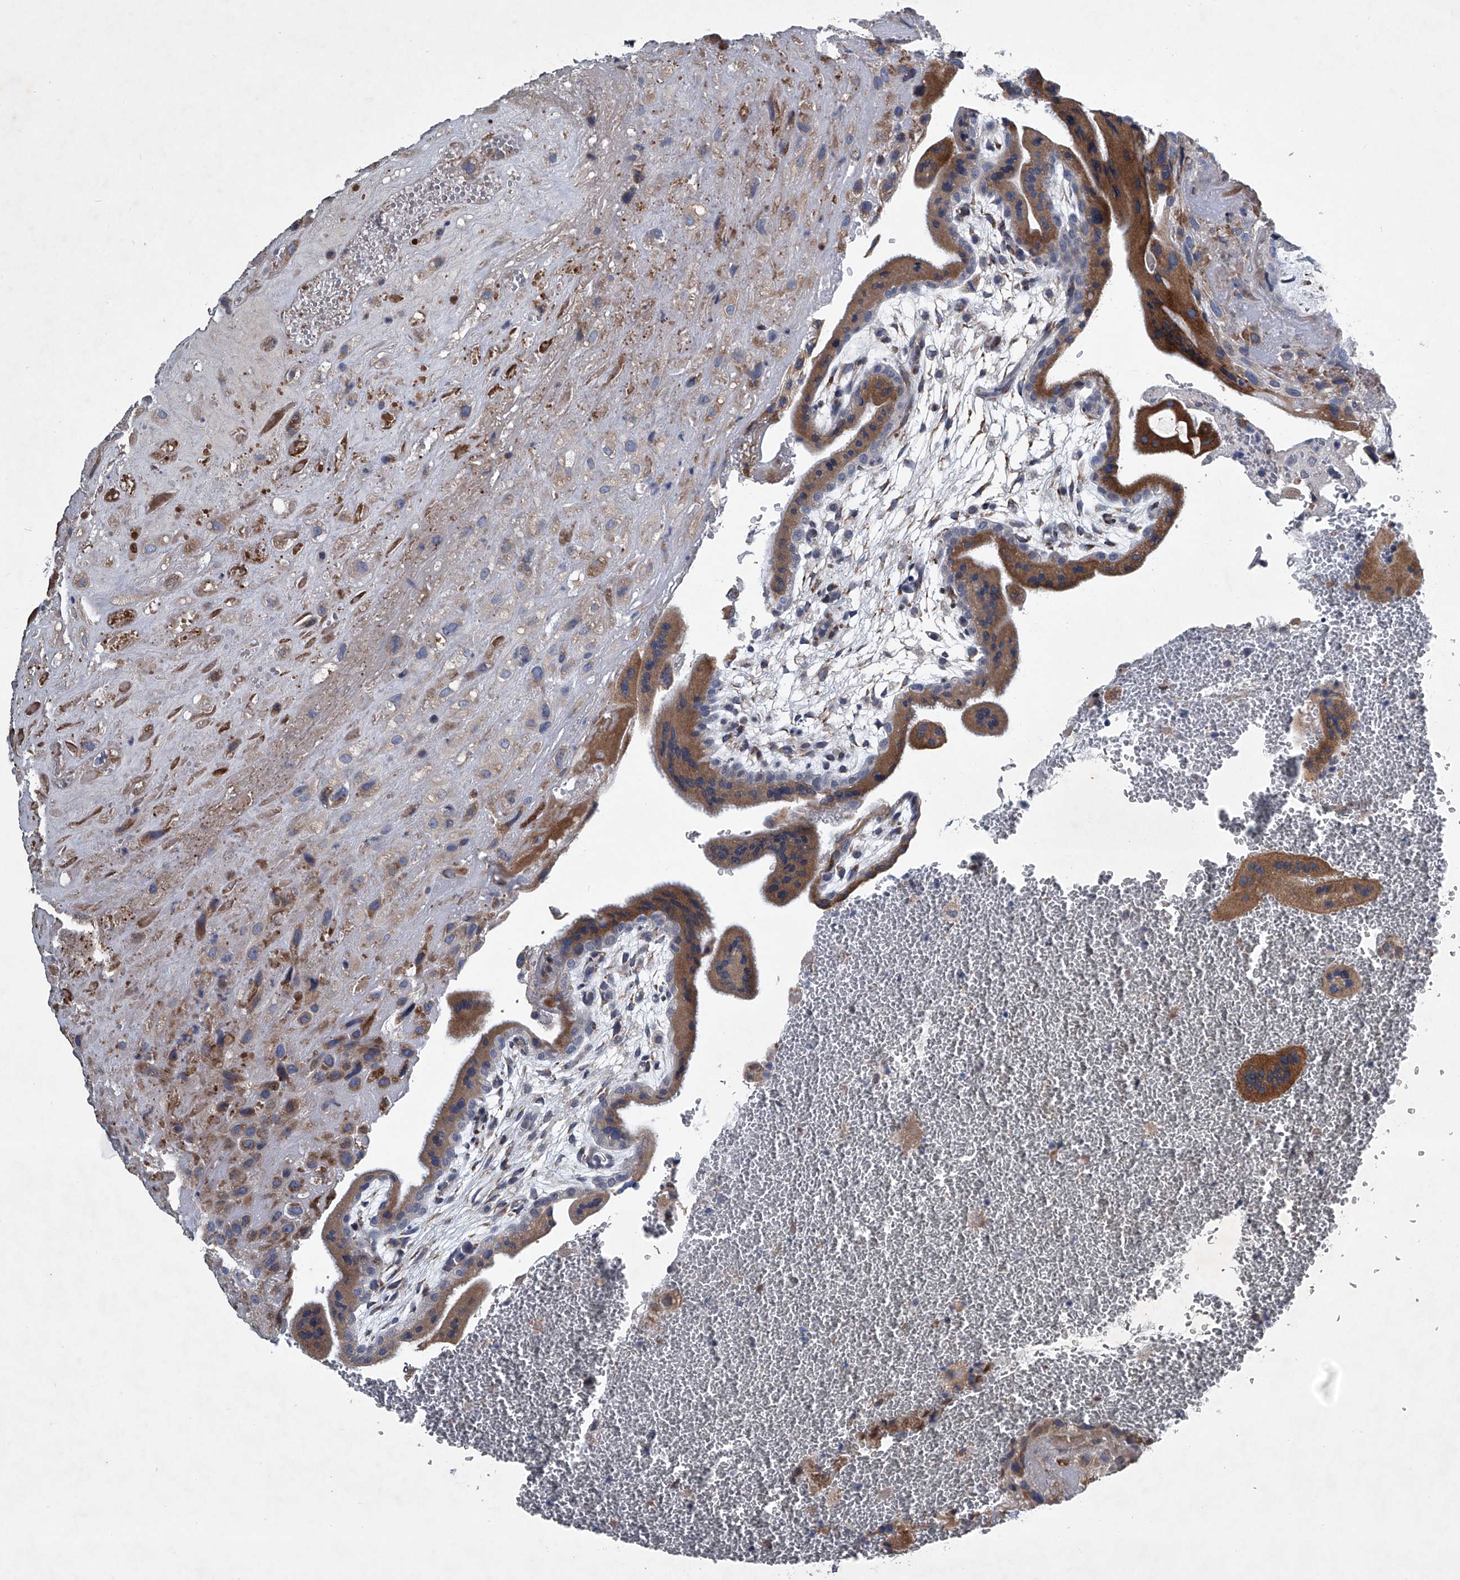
{"staining": {"intensity": "moderate", "quantity": "<25%", "location": "cytoplasmic/membranous"}, "tissue": "placenta", "cell_type": "Decidual cells", "image_type": "normal", "snomed": [{"axis": "morphology", "description": "Normal tissue, NOS"}, {"axis": "topography", "description": "Placenta"}], "caption": "IHC of benign human placenta demonstrates low levels of moderate cytoplasmic/membranous expression in about <25% of decidual cells. The protein is stained brown, and the nuclei are stained in blue (DAB (3,3'-diaminobenzidine) IHC with brightfield microscopy, high magnification).", "gene": "ABCG1", "patient": {"sex": "female", "age": 35}}